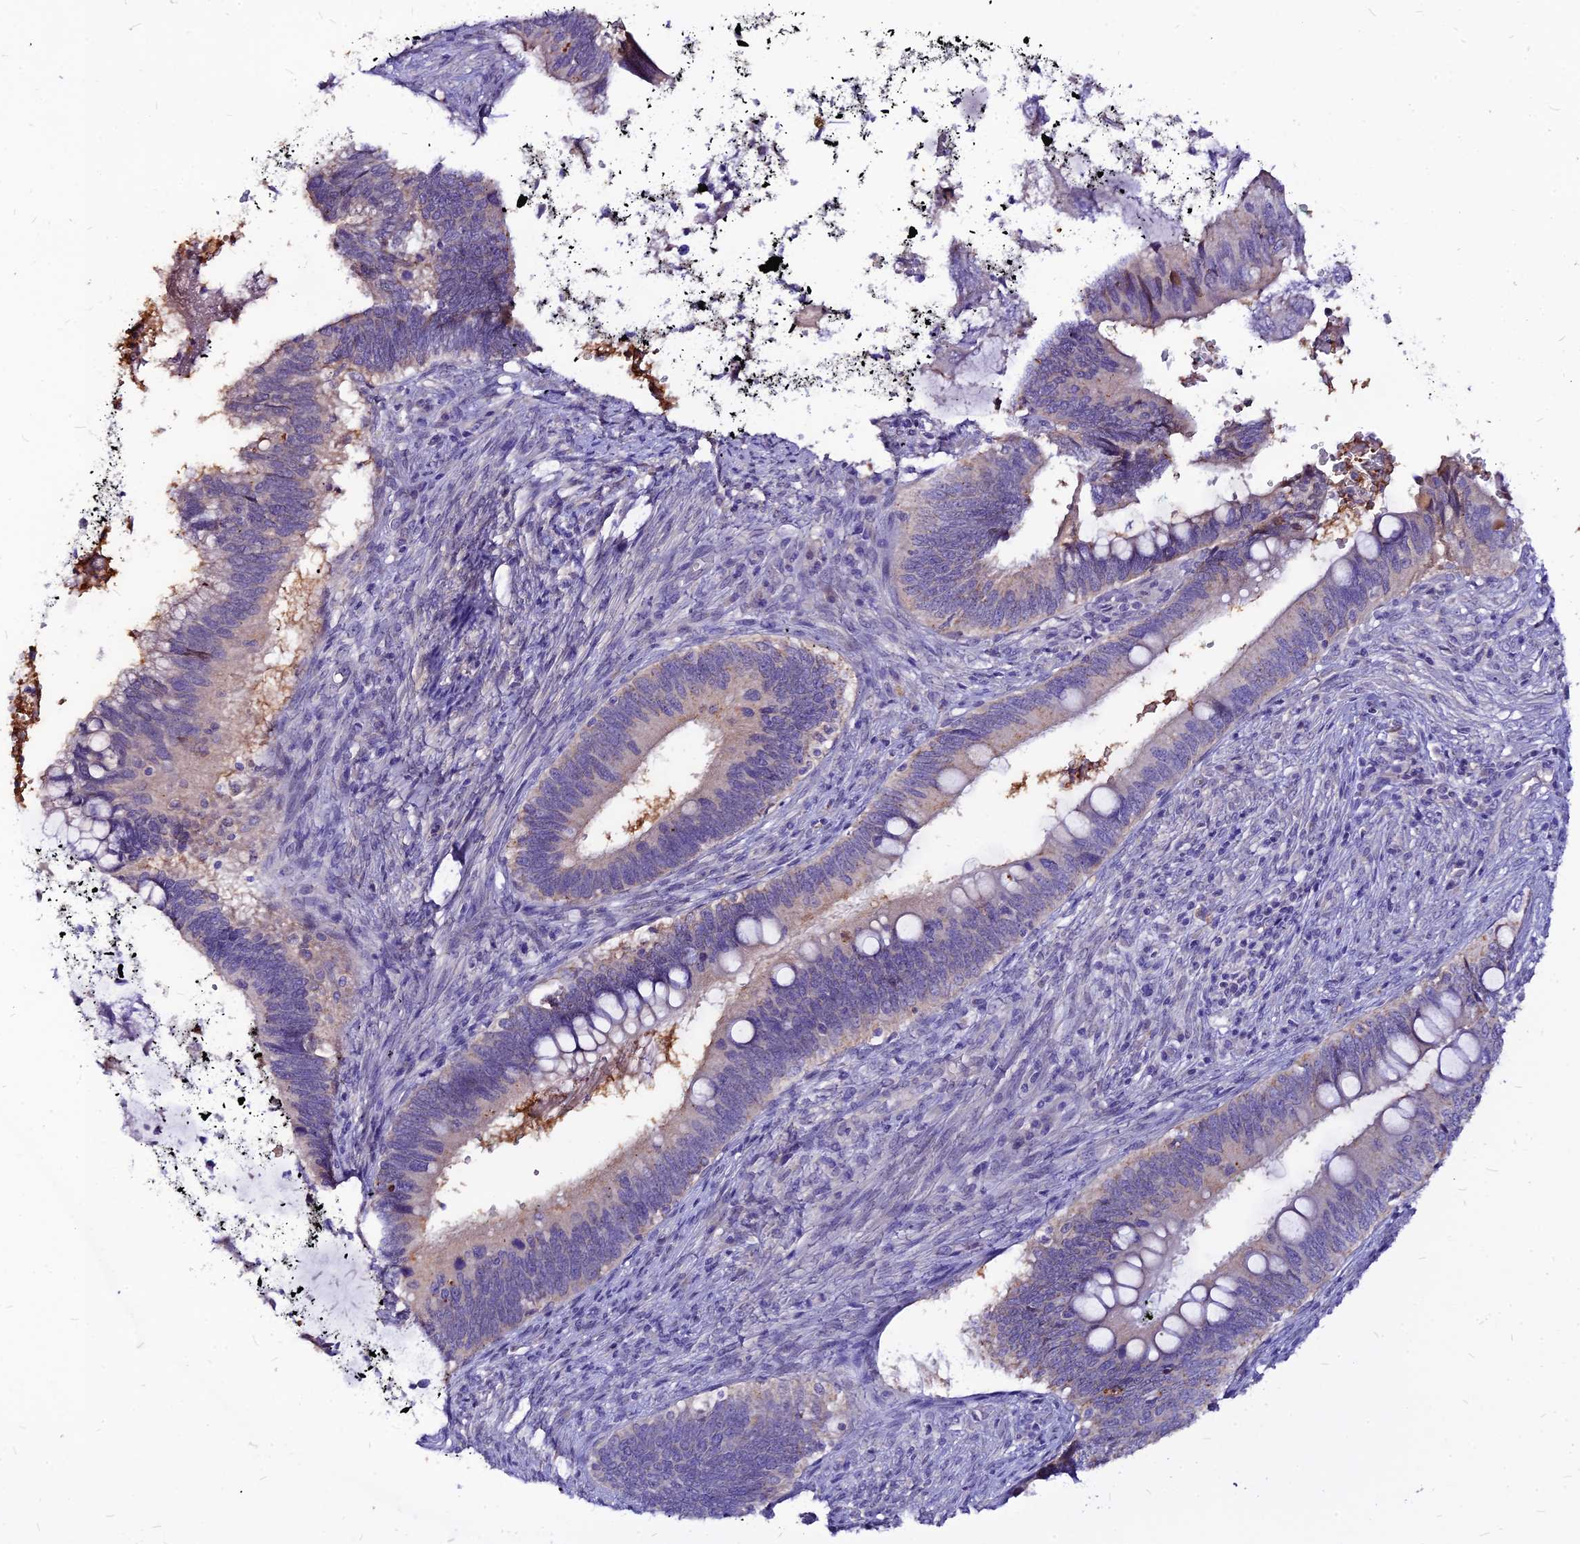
{"staining": {"intensity": "weak", "quantity": "<25%", "location": "cytoplasmic/membranous"}, "tissue": "cervical cancer", "cell_type": "Tumor cells", "image_type": "cancer", "snomed": [{"axis": "morphology", "description": "Adenocarcinoma, NOS"}, {"axis": "topography", "description": "Cervix"}], "caption": "This is an IHC micrograph of cervical adenocarcinoma. There is no staining in tumor cells.", "gene": "CZIB", "patient": {"sex": "female", "age": 42}}